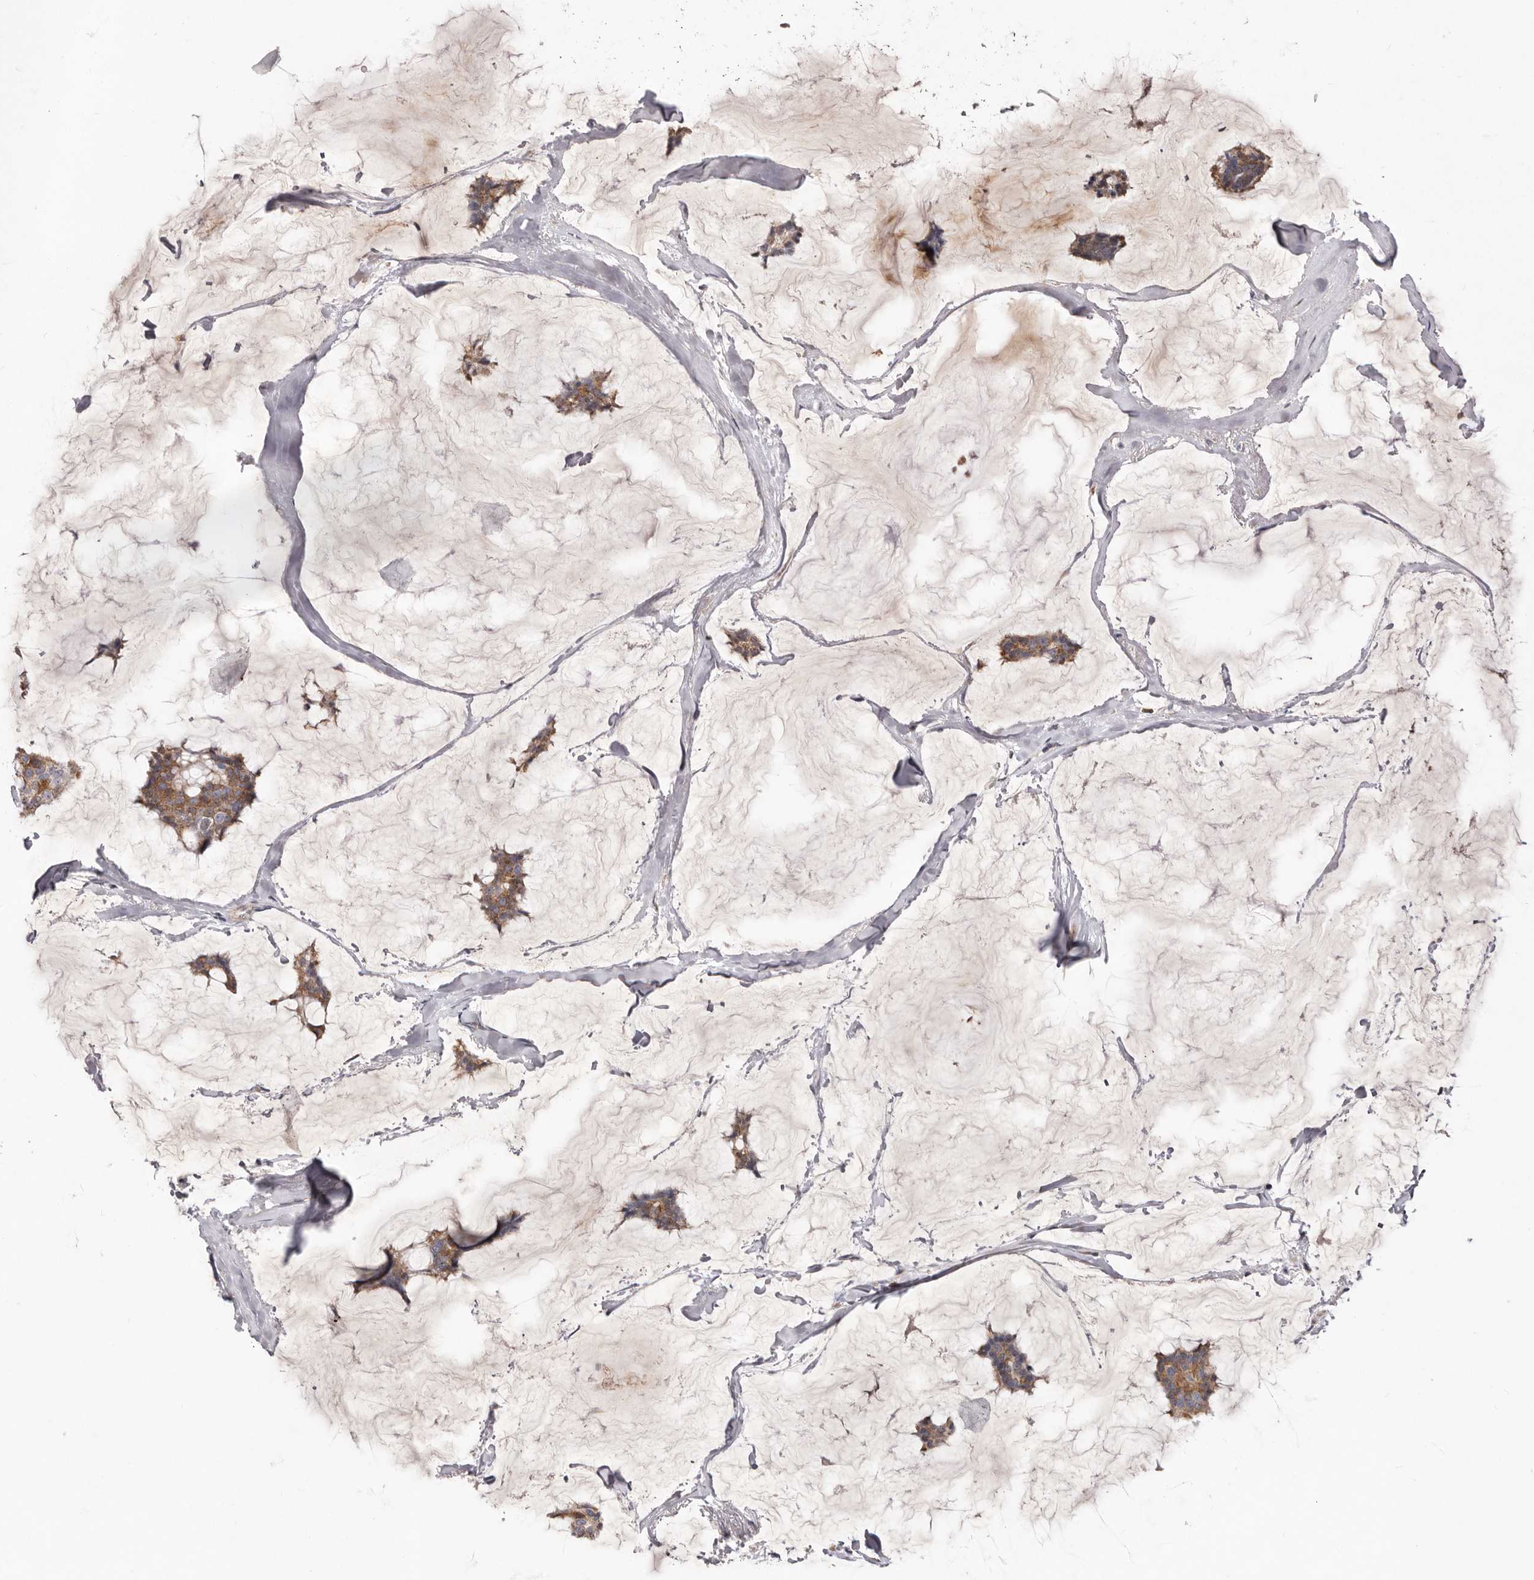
{"staining": {"intensity": "moderate", "quantity": ">75%", "location": "cytoplasmic/membranous"}, "tissue": "breast cancer", "cell_type": "Tumor cells", "image_type": "cancer", "snomed": [{"axis": "morphology", "description": "Duct carcinoma"}, {"axis": "topography", "description": "Breast"}], "caption": "There is medium levels of moderate cytoplasmic/membranous expression in tumor cells of breast cancer, as demonstrated by immunohistochemical staining (brown color).", "gene": "NUBPL", "patient": {"sex": "female", "age": 93}}